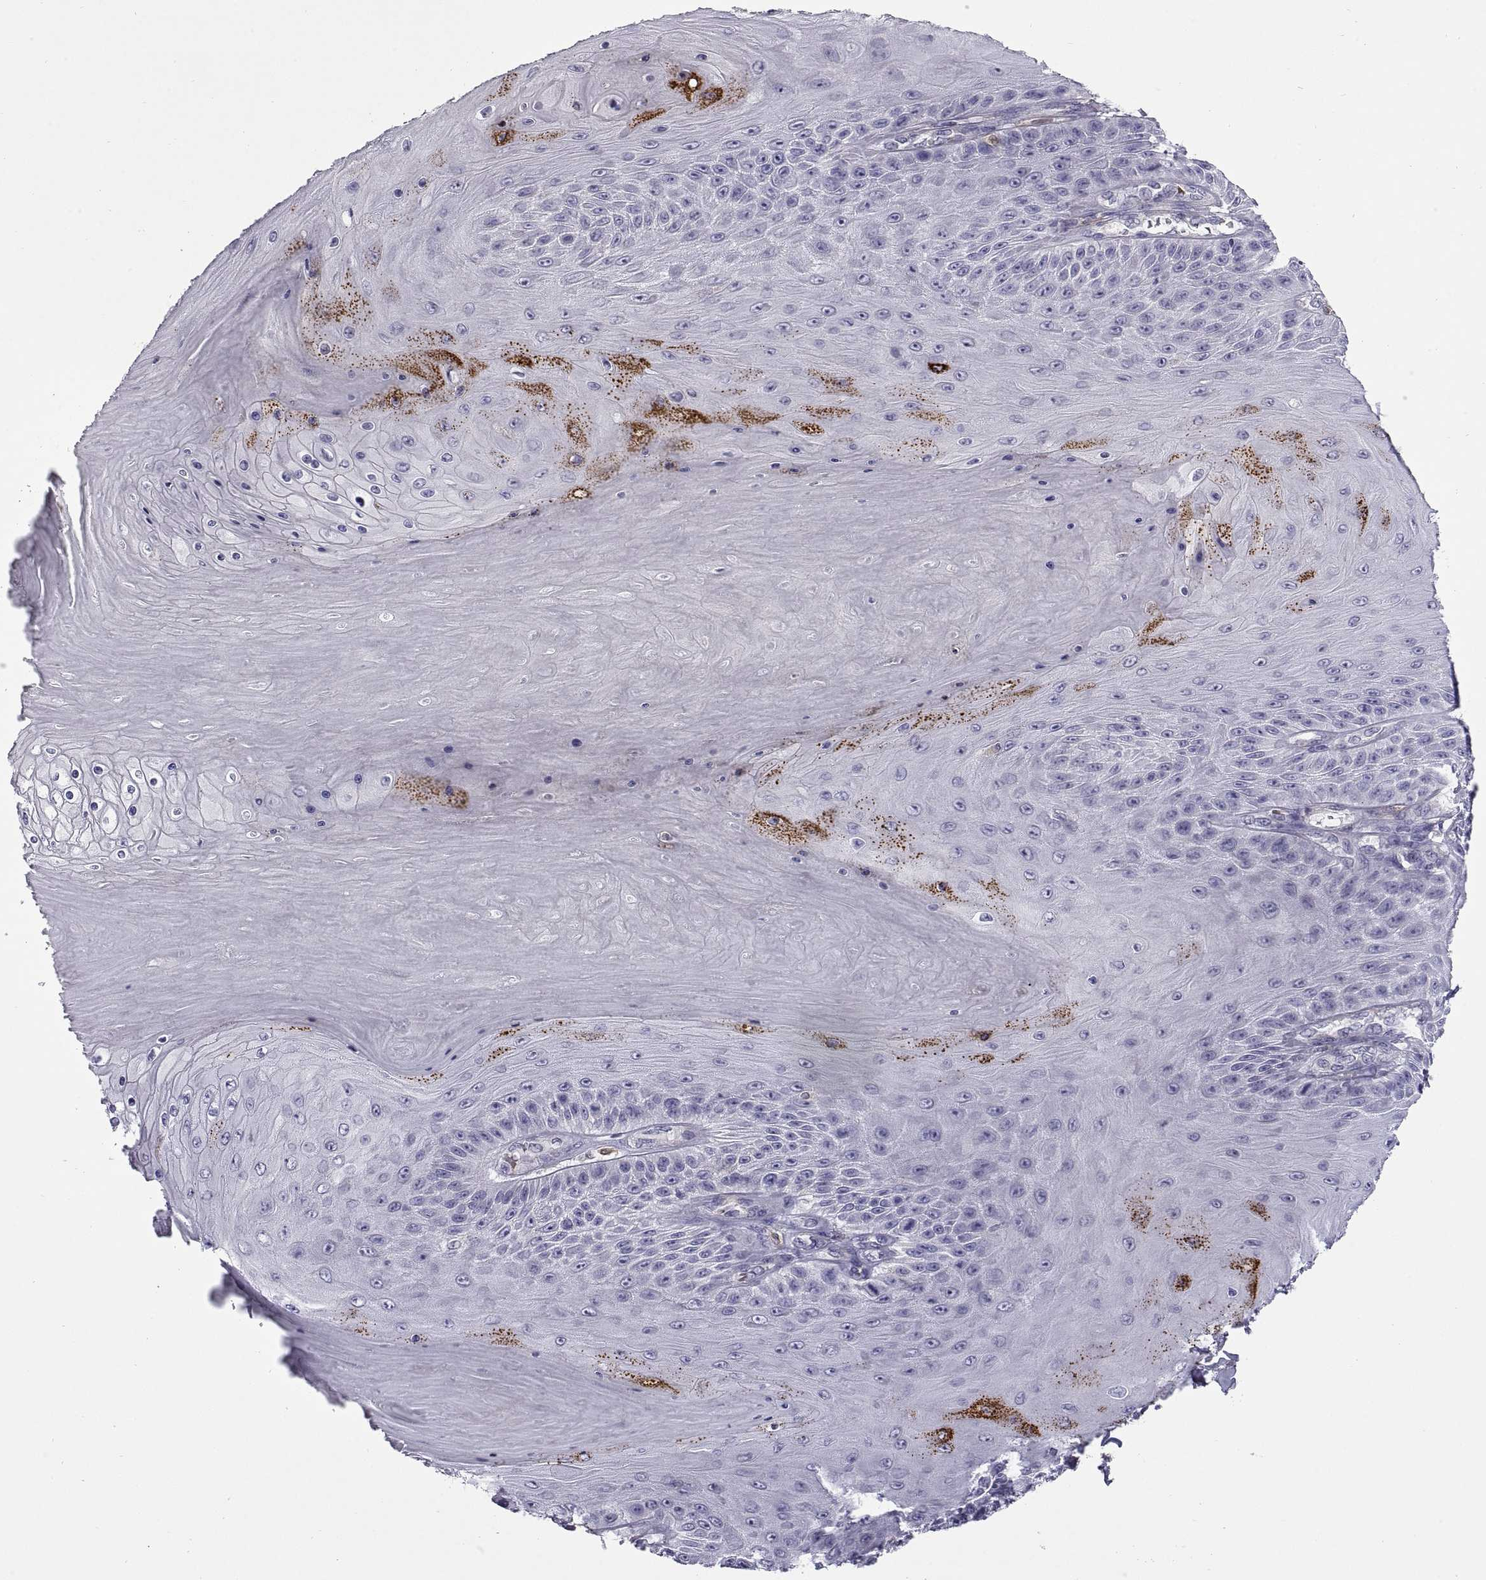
{"staining": {"intensity": "negative", "quantity": "none", "location": "none"}, "tissue": "skin cancer", "cell_type": "Tumor cells", "image_type": "cancer", "snomed": [{"axis": "morphology", "description": "Squamous cell carcinoma, NOS"}, {"axis": "topography", "description": "Skin"}], "caption": "A high-resolution micrograph shows immunohistochemistry staining of squamous cell carcinoma (skin), which shows no significant expression in tumor cells.", "gene": "DOK3", "patient": {"sex": "male", "age": 62}}